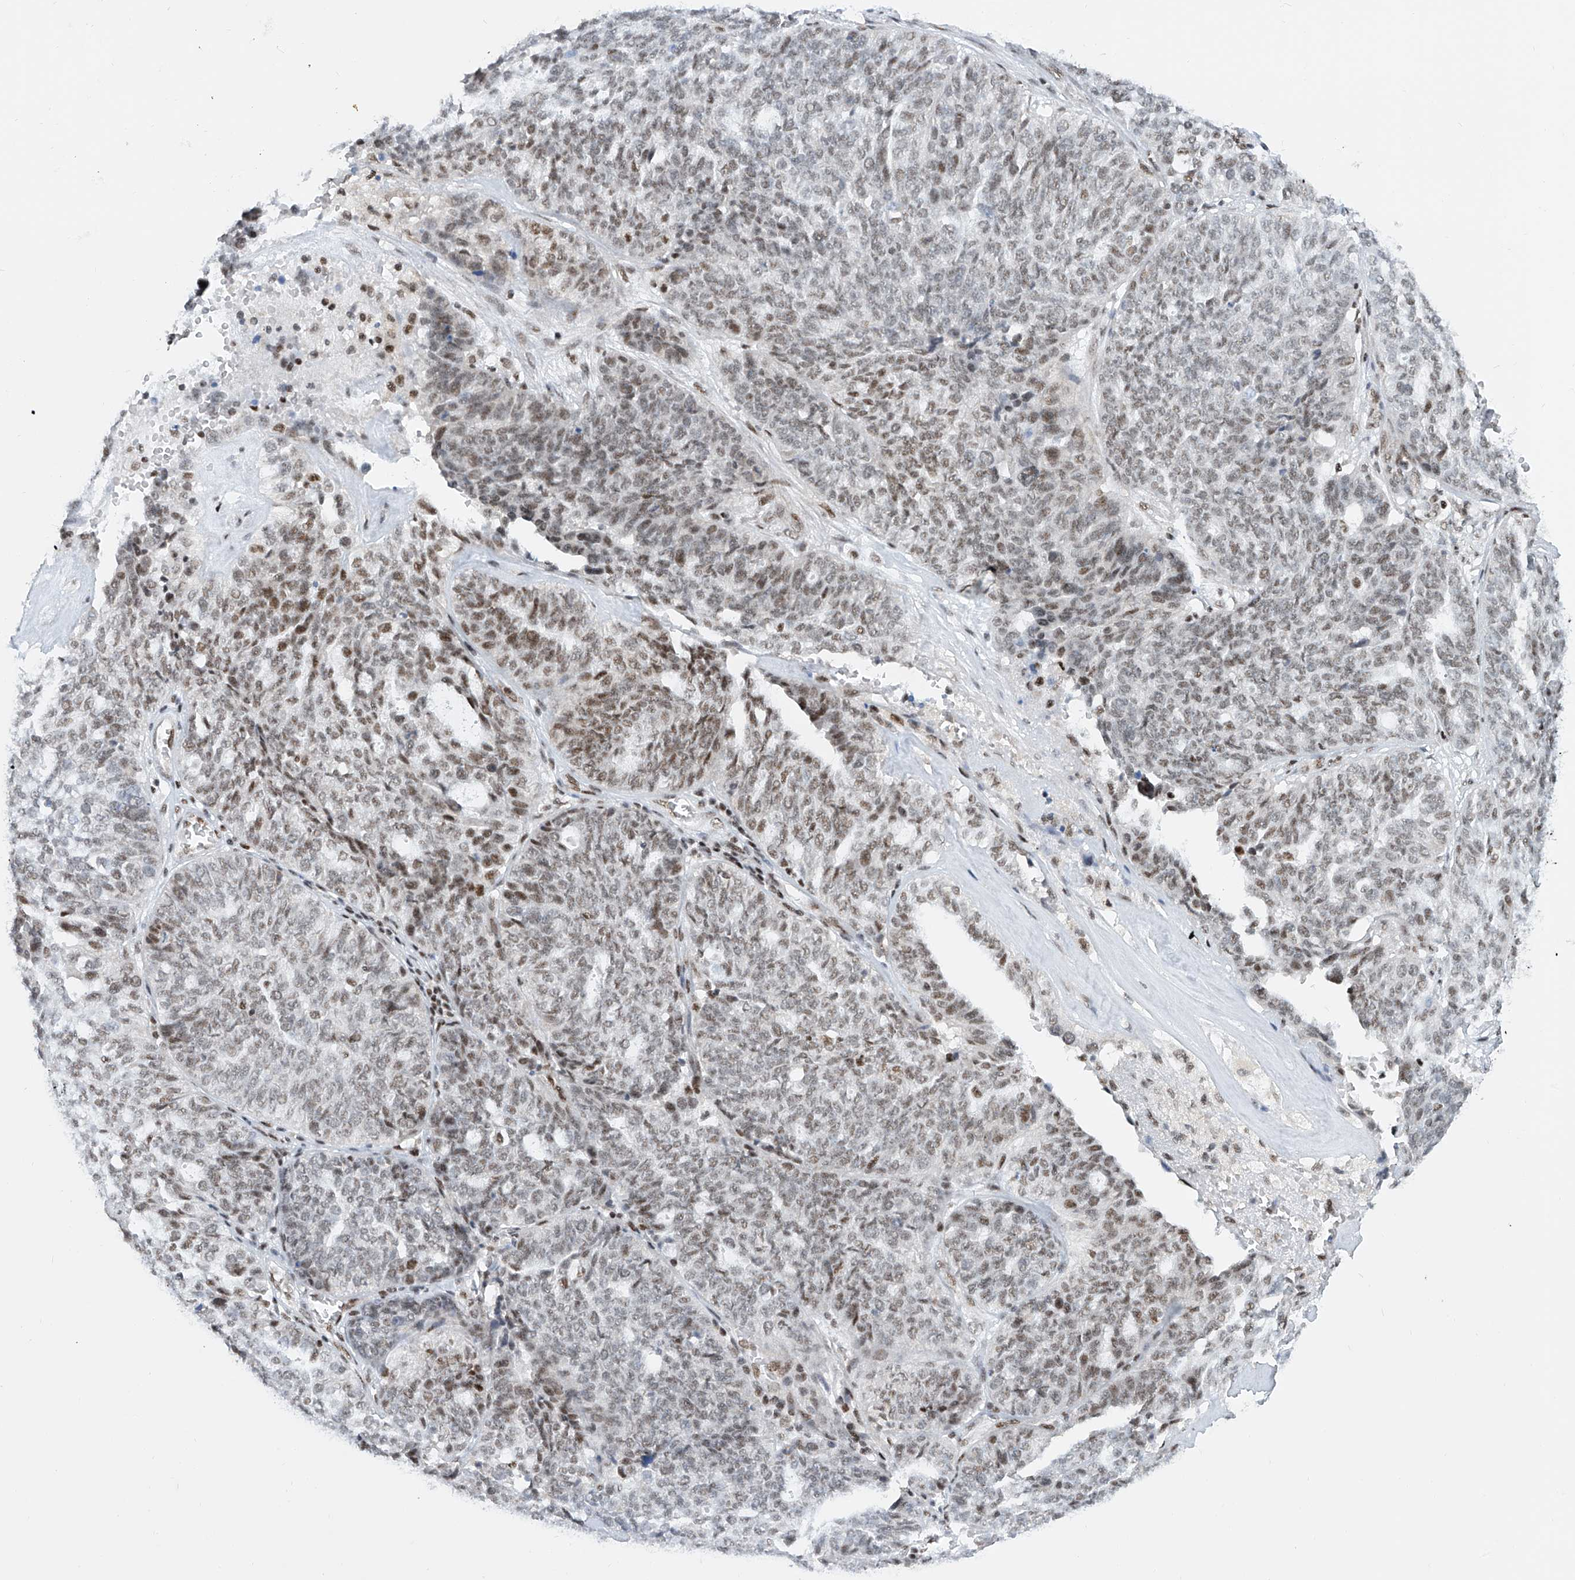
{"staining": {"intensity": "moderate", "quantity": ">75%", "location": "nuclear"}, "tissue": "ovarian cancer", "cell_type": "Tumor cells", "image_type": "cancer", "snomed": [{"axis": "morphology", "description": "Cystadenocarcinoma, serous, NOS"}, {"axis": "topography", "description": "Ovary"}], "caption": "This image shows ovarian serous cystadenocarcinoma stained with immunohistochemistry to label a protein in brown. The nuclear of tumor cells show moderate positivity for the protein. Nuclei are counter-stained blue.", "gene": "TAF4", "patient": {"sex": "female", "age": 59}}